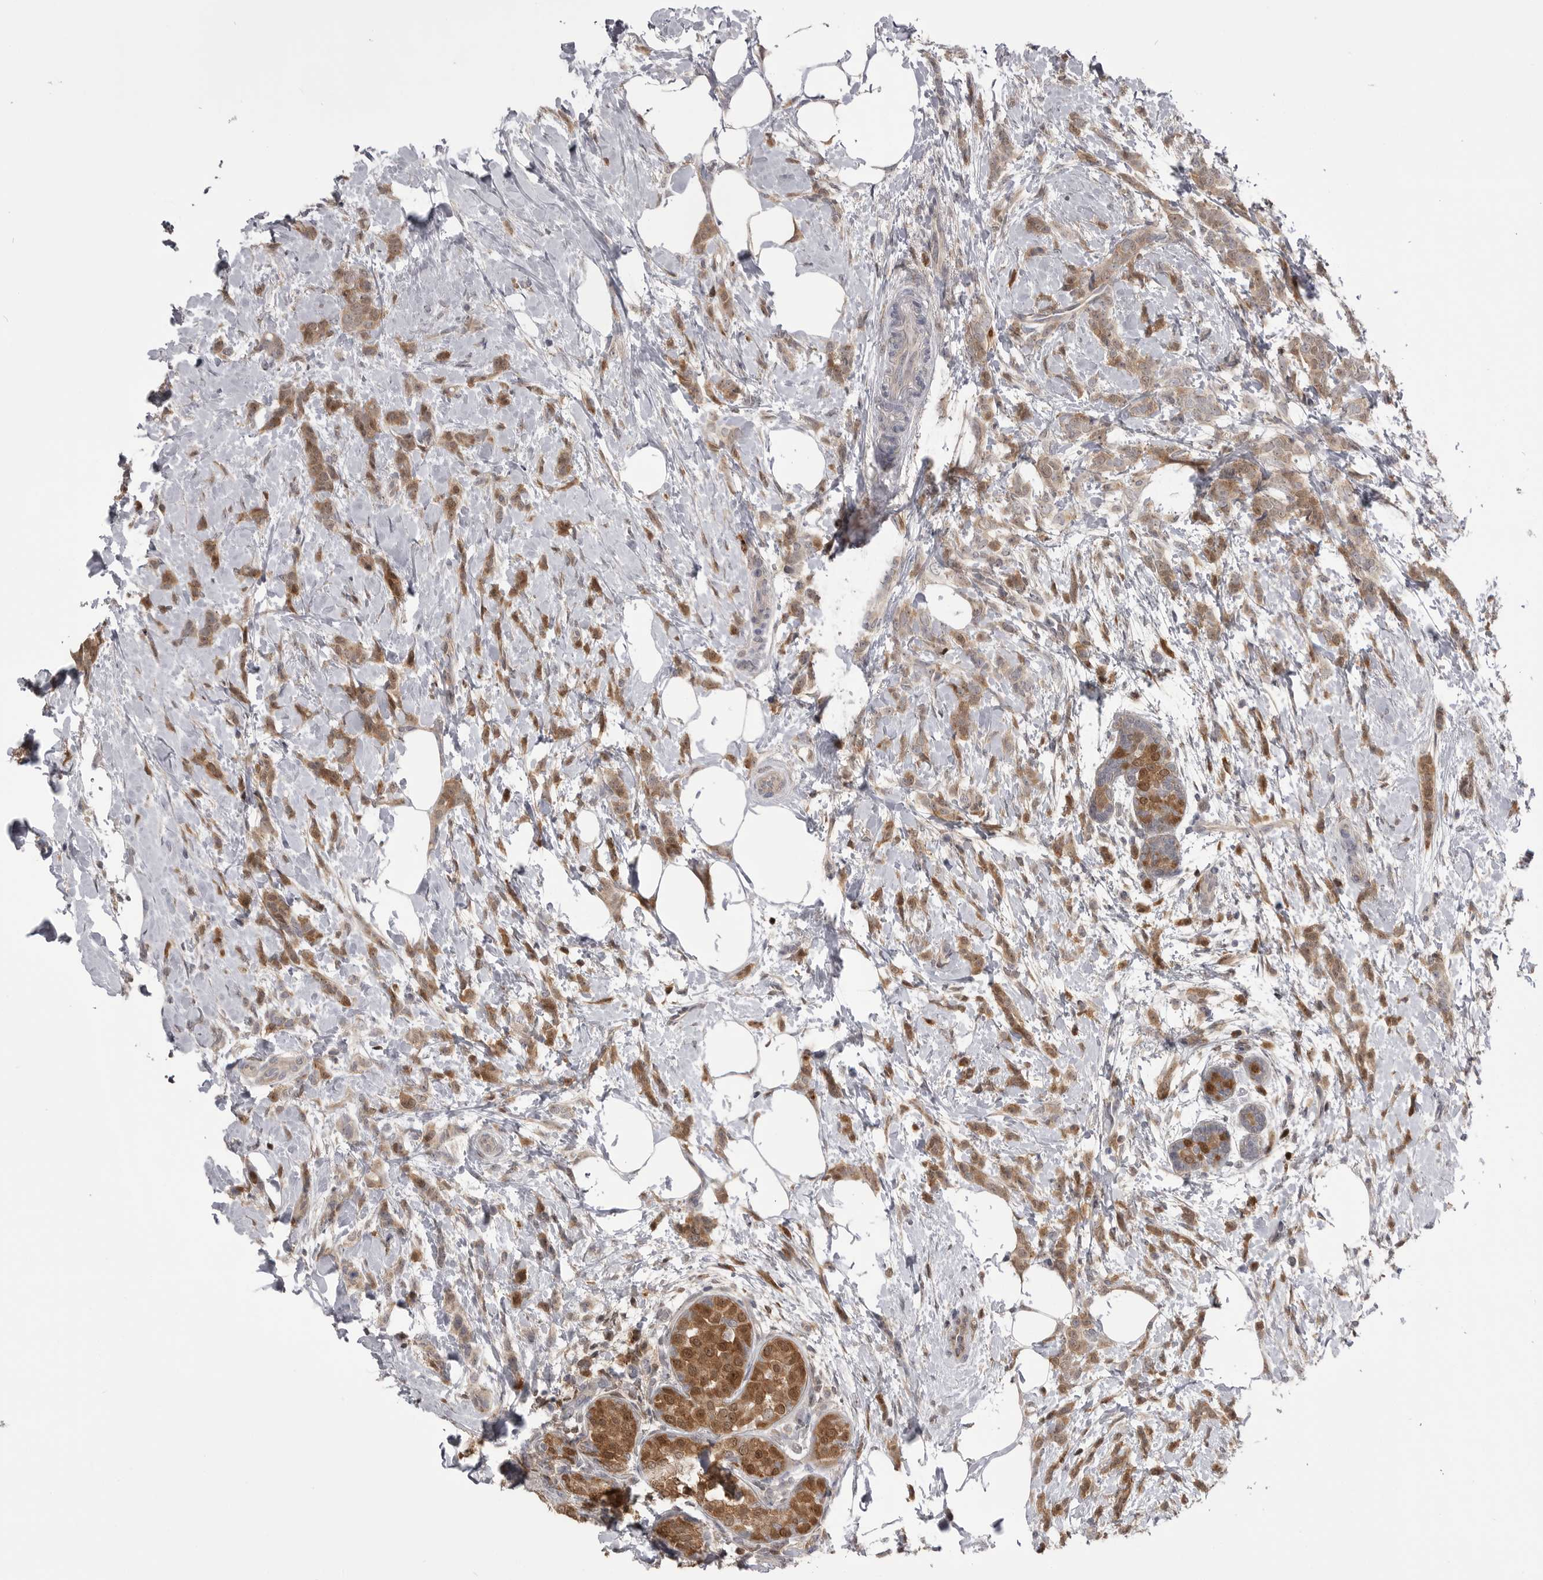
{"staining": {"intensity": "moderate", "quantity": ">75%", "location": "cytoplasmic/membranous,nuclear"}, "tissue": "breast cancer", "cell_type": "Tumor cells", "image_type": "cancer", "snomed": [{"axis": "morphology", "description": "Lobular carcinoma, in situ"}, {"axis": "morphology", "description": "Lobular carcinoma"}, {"axis": "topography", "description": "Breast"}], "caption": "A brown stain highlights moderate cytoplasmic/membranous and nuclear expression of a protein in lobular carcinoma in situ (breast) tumor cells. The protein of interest is shown in brown color, while the nuclei are stained blue.", "gene": "MAPK13", "patient": {"sex": "female", "age": 41}}